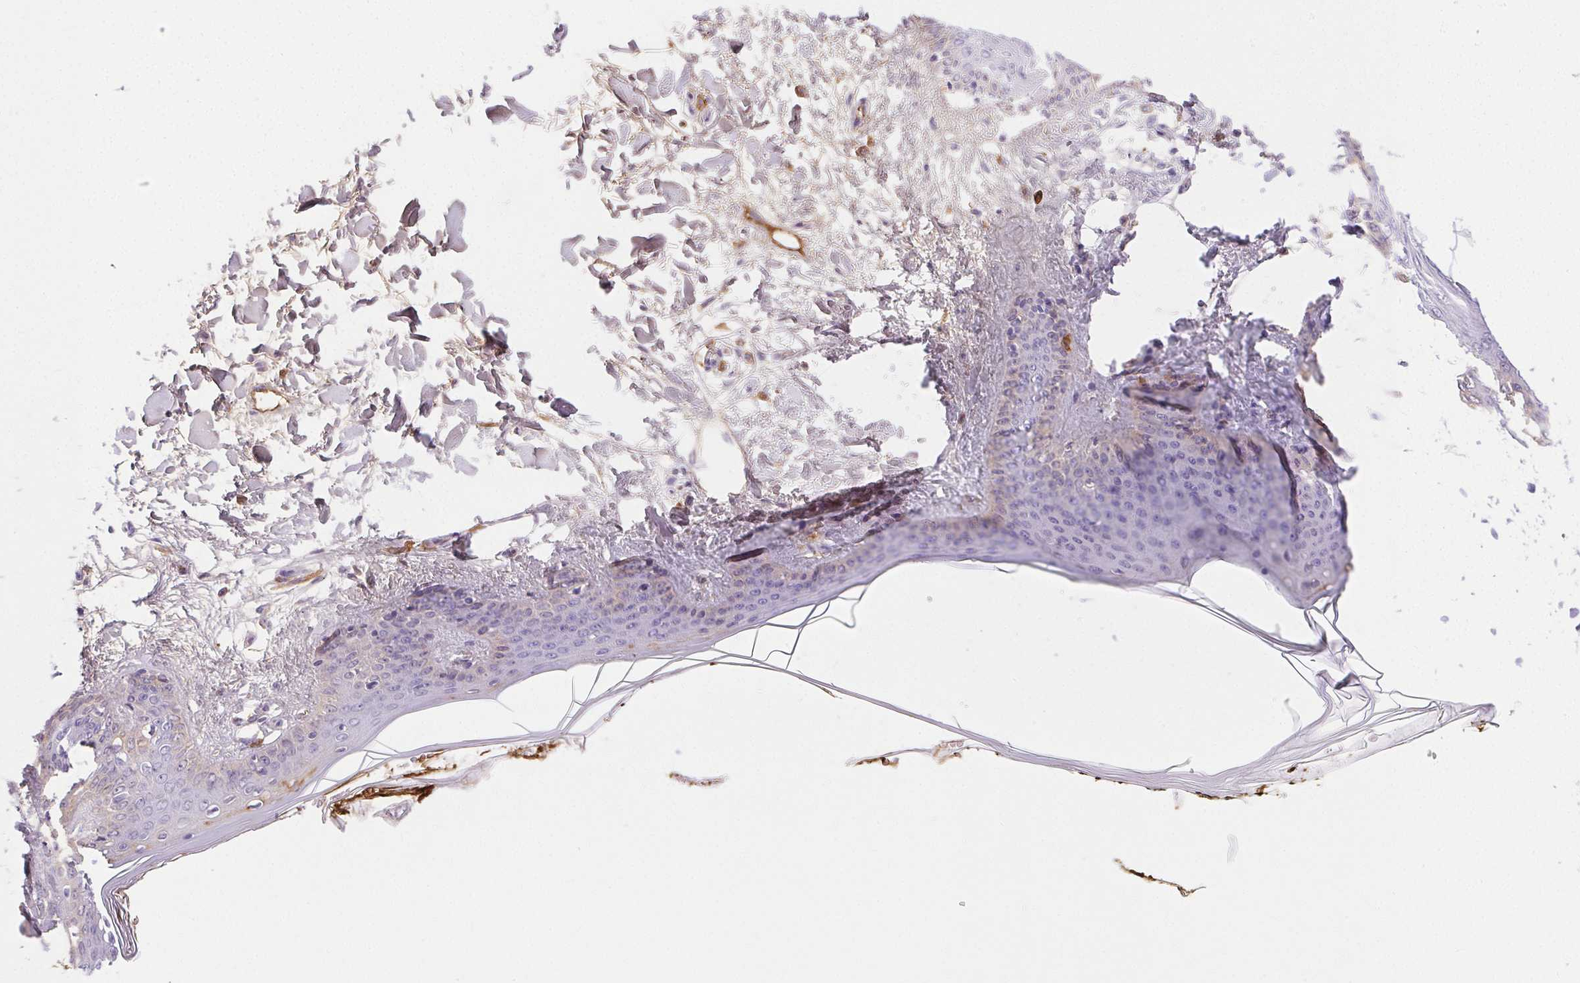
{"staining": {"intensity": "negative", "quantity": "none", "location": "none"}, "tissue": "skin", "cell_type": "Fibroblasts", "image_type": "normal", "snomed": [{"axis": "morphology", "description": "Normal tissue, NOS"}, {"axis": "topography", "description": "Skin"}], "caption": "This is an IHC histopathology image of unremarkable human skin. There is no staining in fibroblasts.", "gene": "FGA", "patient": {"sex": "female", "age": 34}}